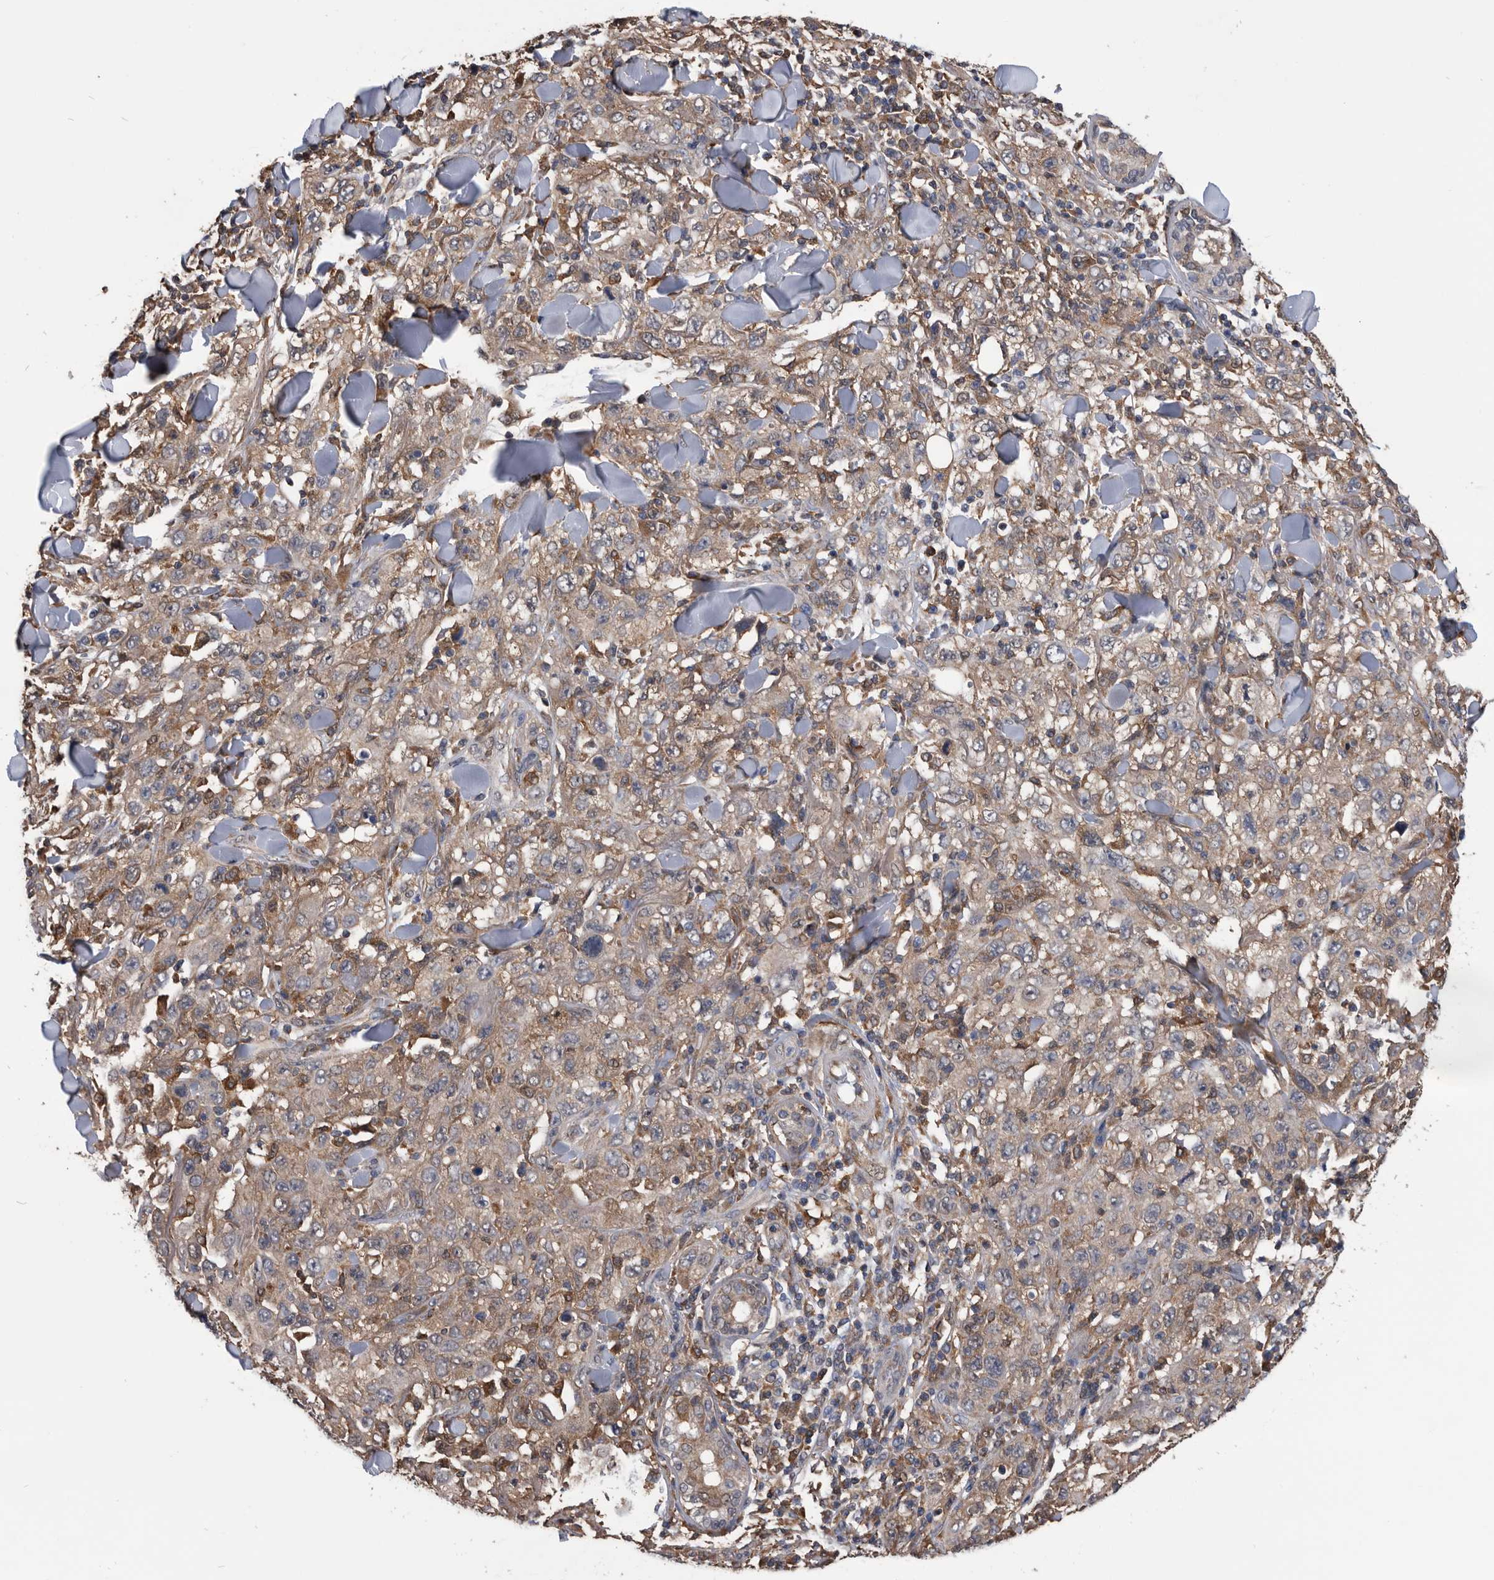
{"staining": {"intensity": "weak", "quantity": ">75%", "location": "cytoplasmic/membranous"}, "tissue": "skin cancer", "cell_type": "Tumor cells", "image_type": "cancer", "snomed": [{"axis": "morphology", "description": "Squamous cell carcinoma, NOS"}, {"axis": "topography", "description": "Skin"}], "caption": "Immunohistochemistry (IHC) photomicrograph of human skin cancer (squamous cell carcinoma) stained for a protein (brown), which demonstrates low levels of weak cytoplasmic/membranous expression in about >75% of tumor cells.", "gene": "NRBP1", "patient": {"sex": "female", "age": 88}}